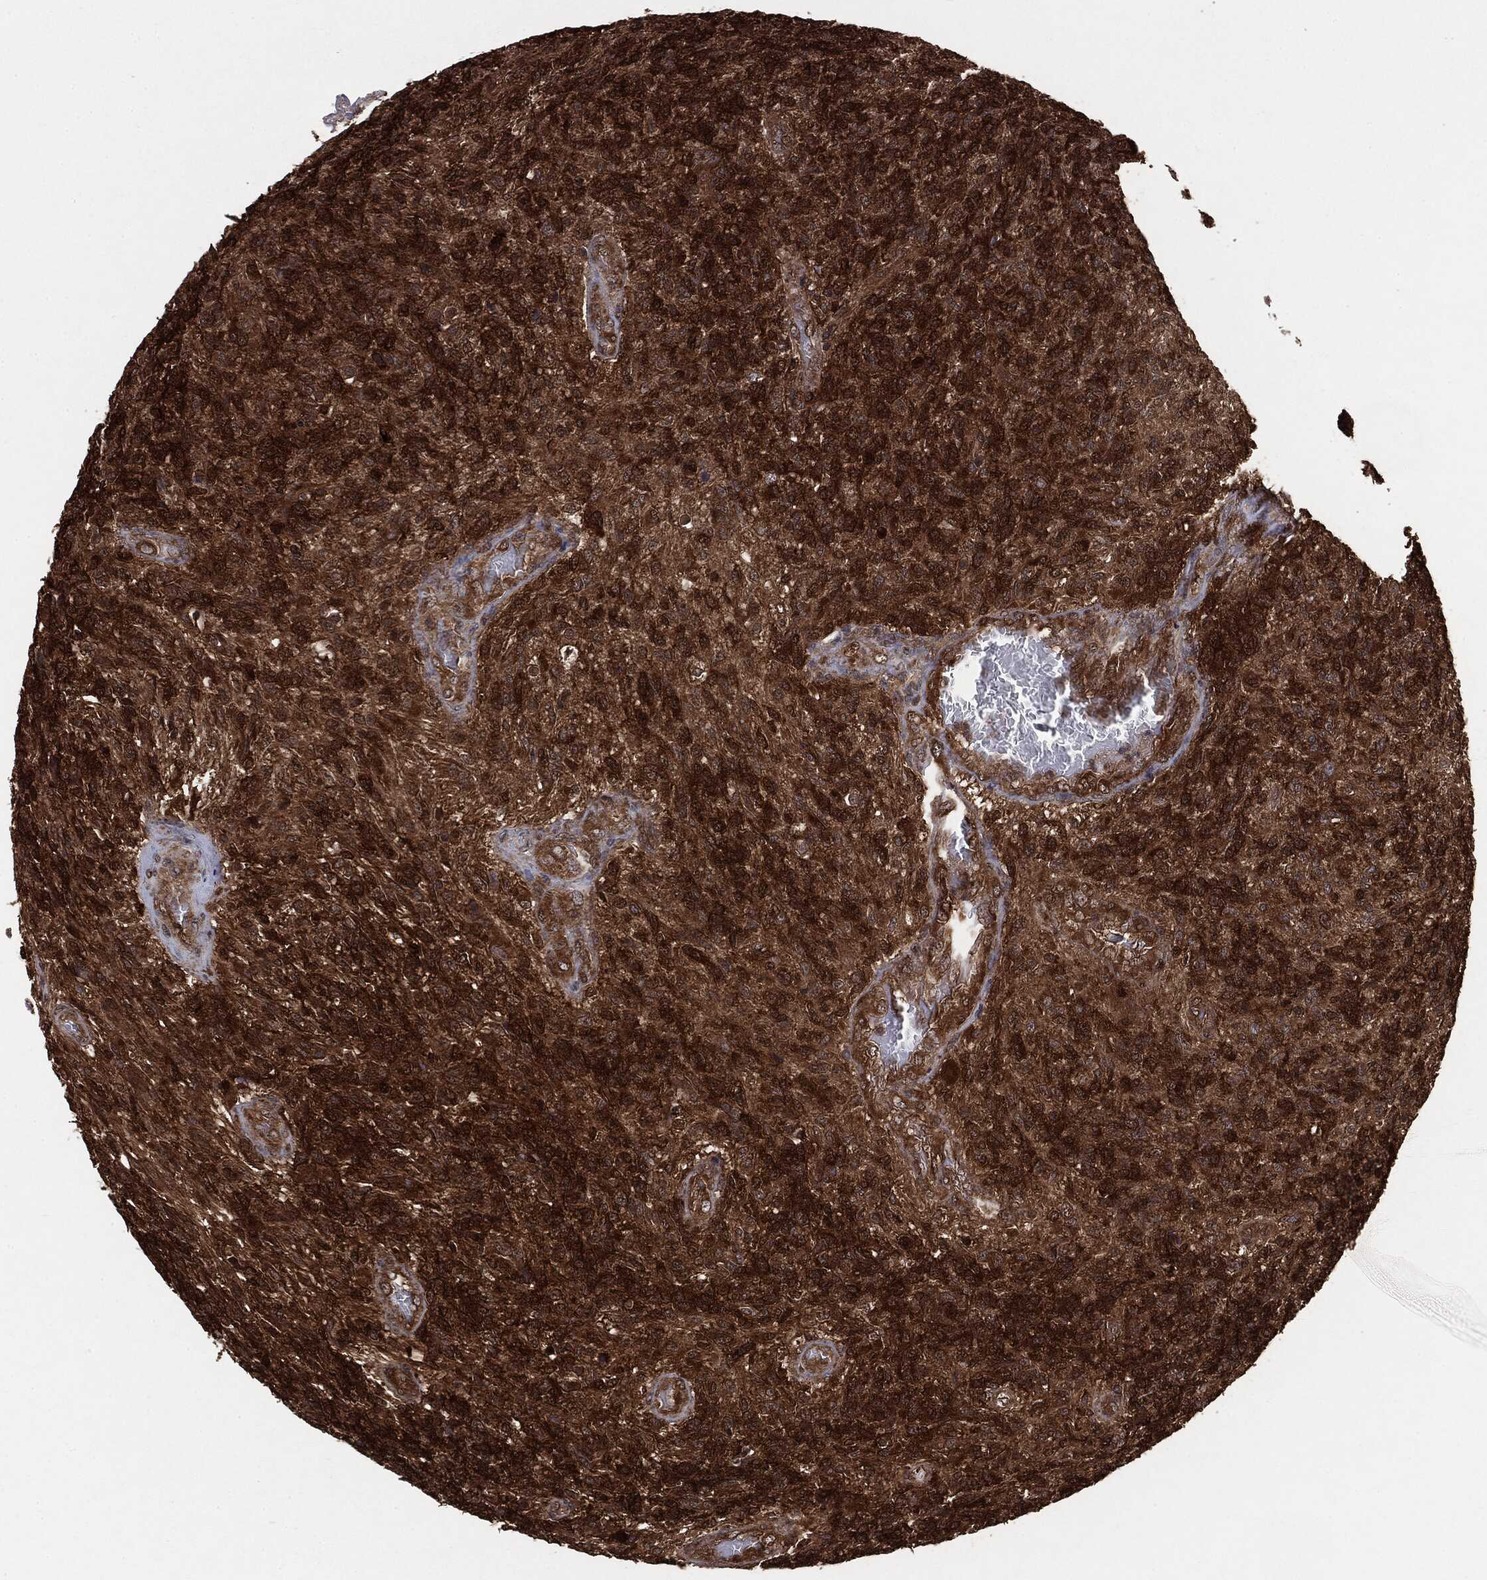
{"staining": {"intensity": "strong", "quantity": ">75%", "location": "cytoplasmic/membranous"}, "tissue": "glioma", "cell_type": "Tumor cells", "image_type": "cancer", "snomed": [{"axis": "morphology", "description": "Glioma, malignant, High grade"}, {"axis": "topography", "description": "Brain"}], "caption": "Immunohistochemical staining of human glioma demonstrates high levels of strong cytoplasmic/membranous expression in about >75% of tumor cells.", "gene": "NME1", "patient": {"sex": "male", "age": 56}}